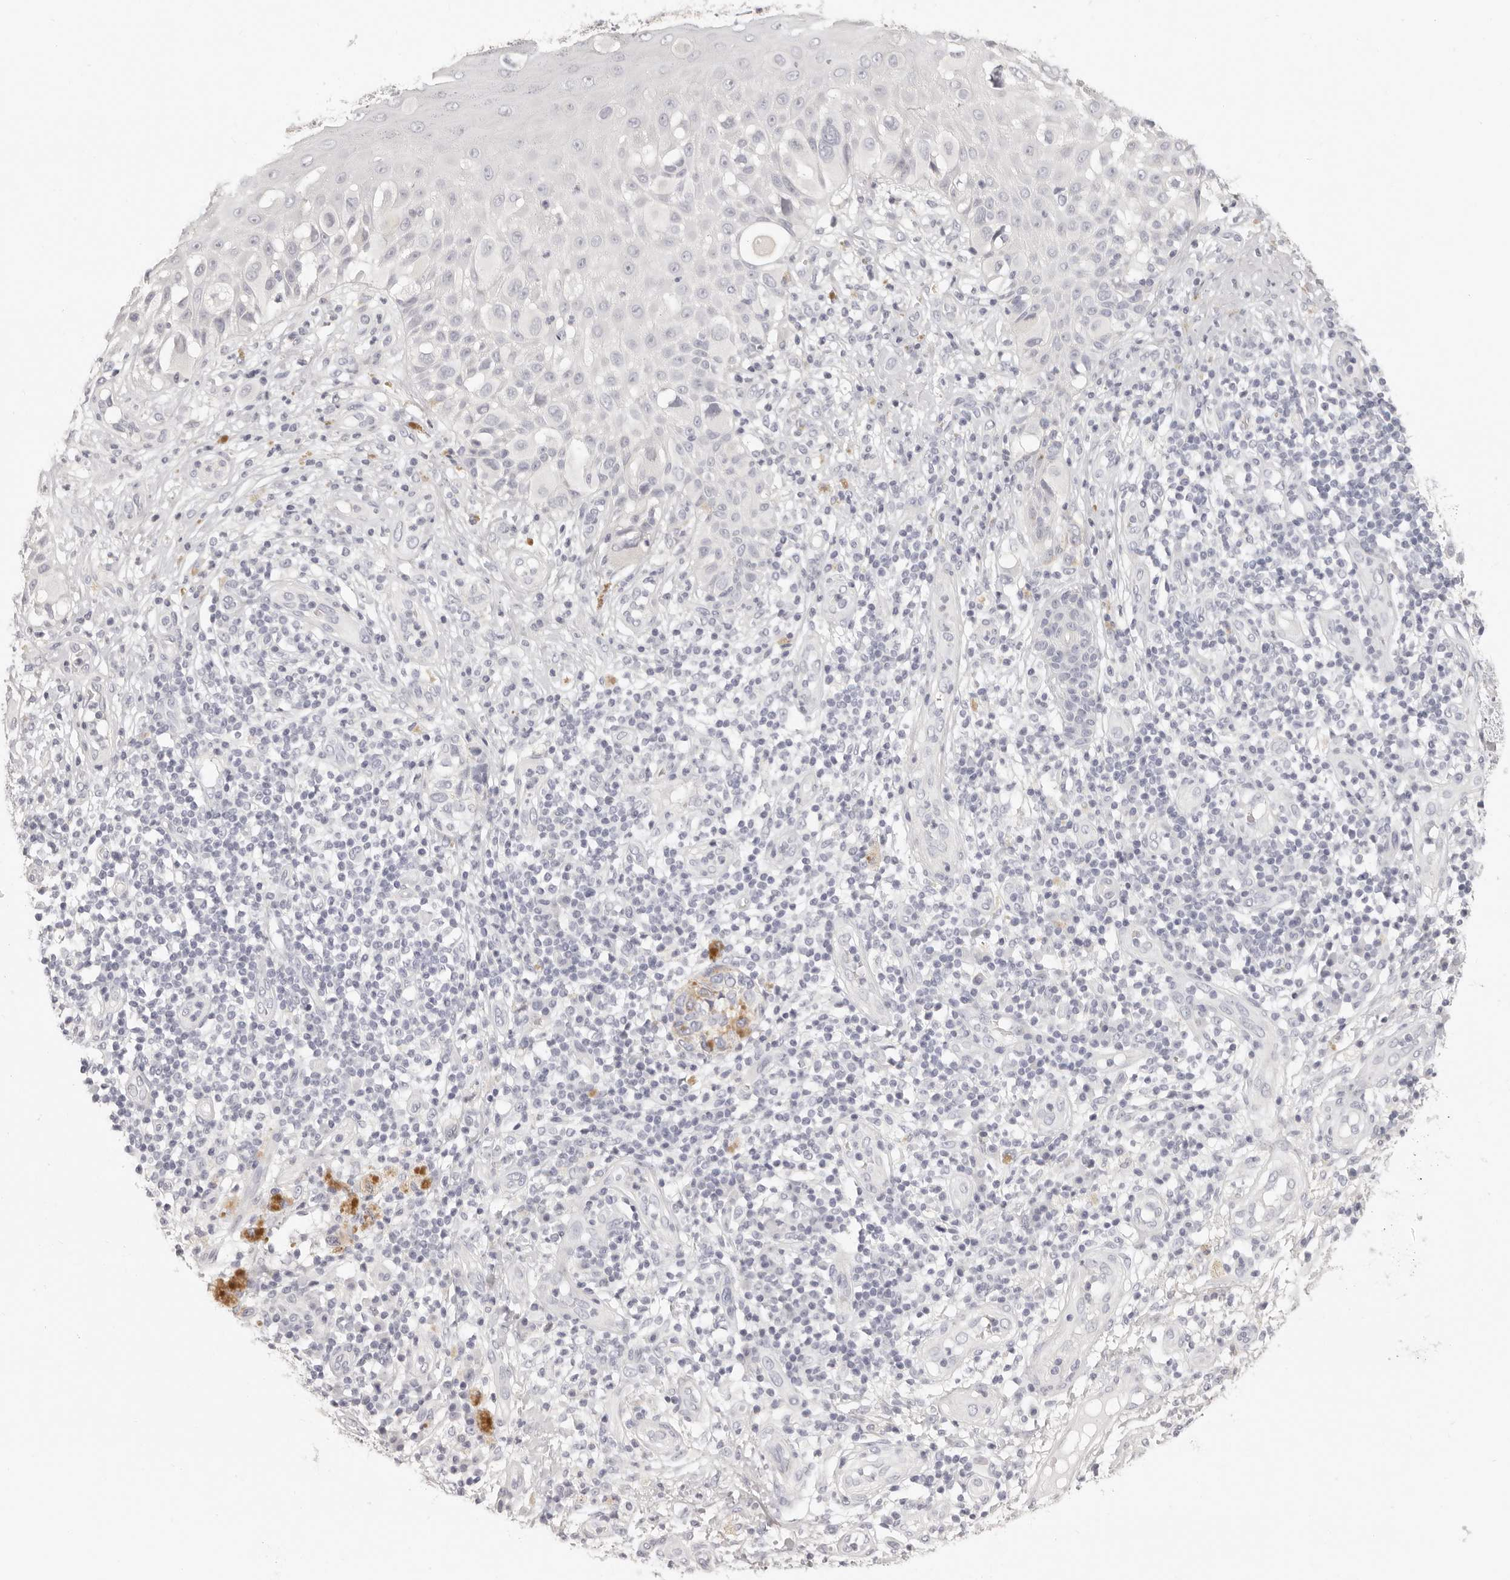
{"staining": {"intensity": "negative", "quantity": "none", "location": "none"}, "tissue": "melanoma", "cell_type": "Tumor cells", "image_type": "cancer", "snomed": [{"axis": "morphology", "description": "Malignant melanoma, NOS"}, {"axis": "topography", "description": "Skin"}], "caption": "Melanoma was stained to show a protein in brown. There is no significant expression in tumor cells.", "gene": "FABP1", "patient": {"sex": "female", "age": 81}}